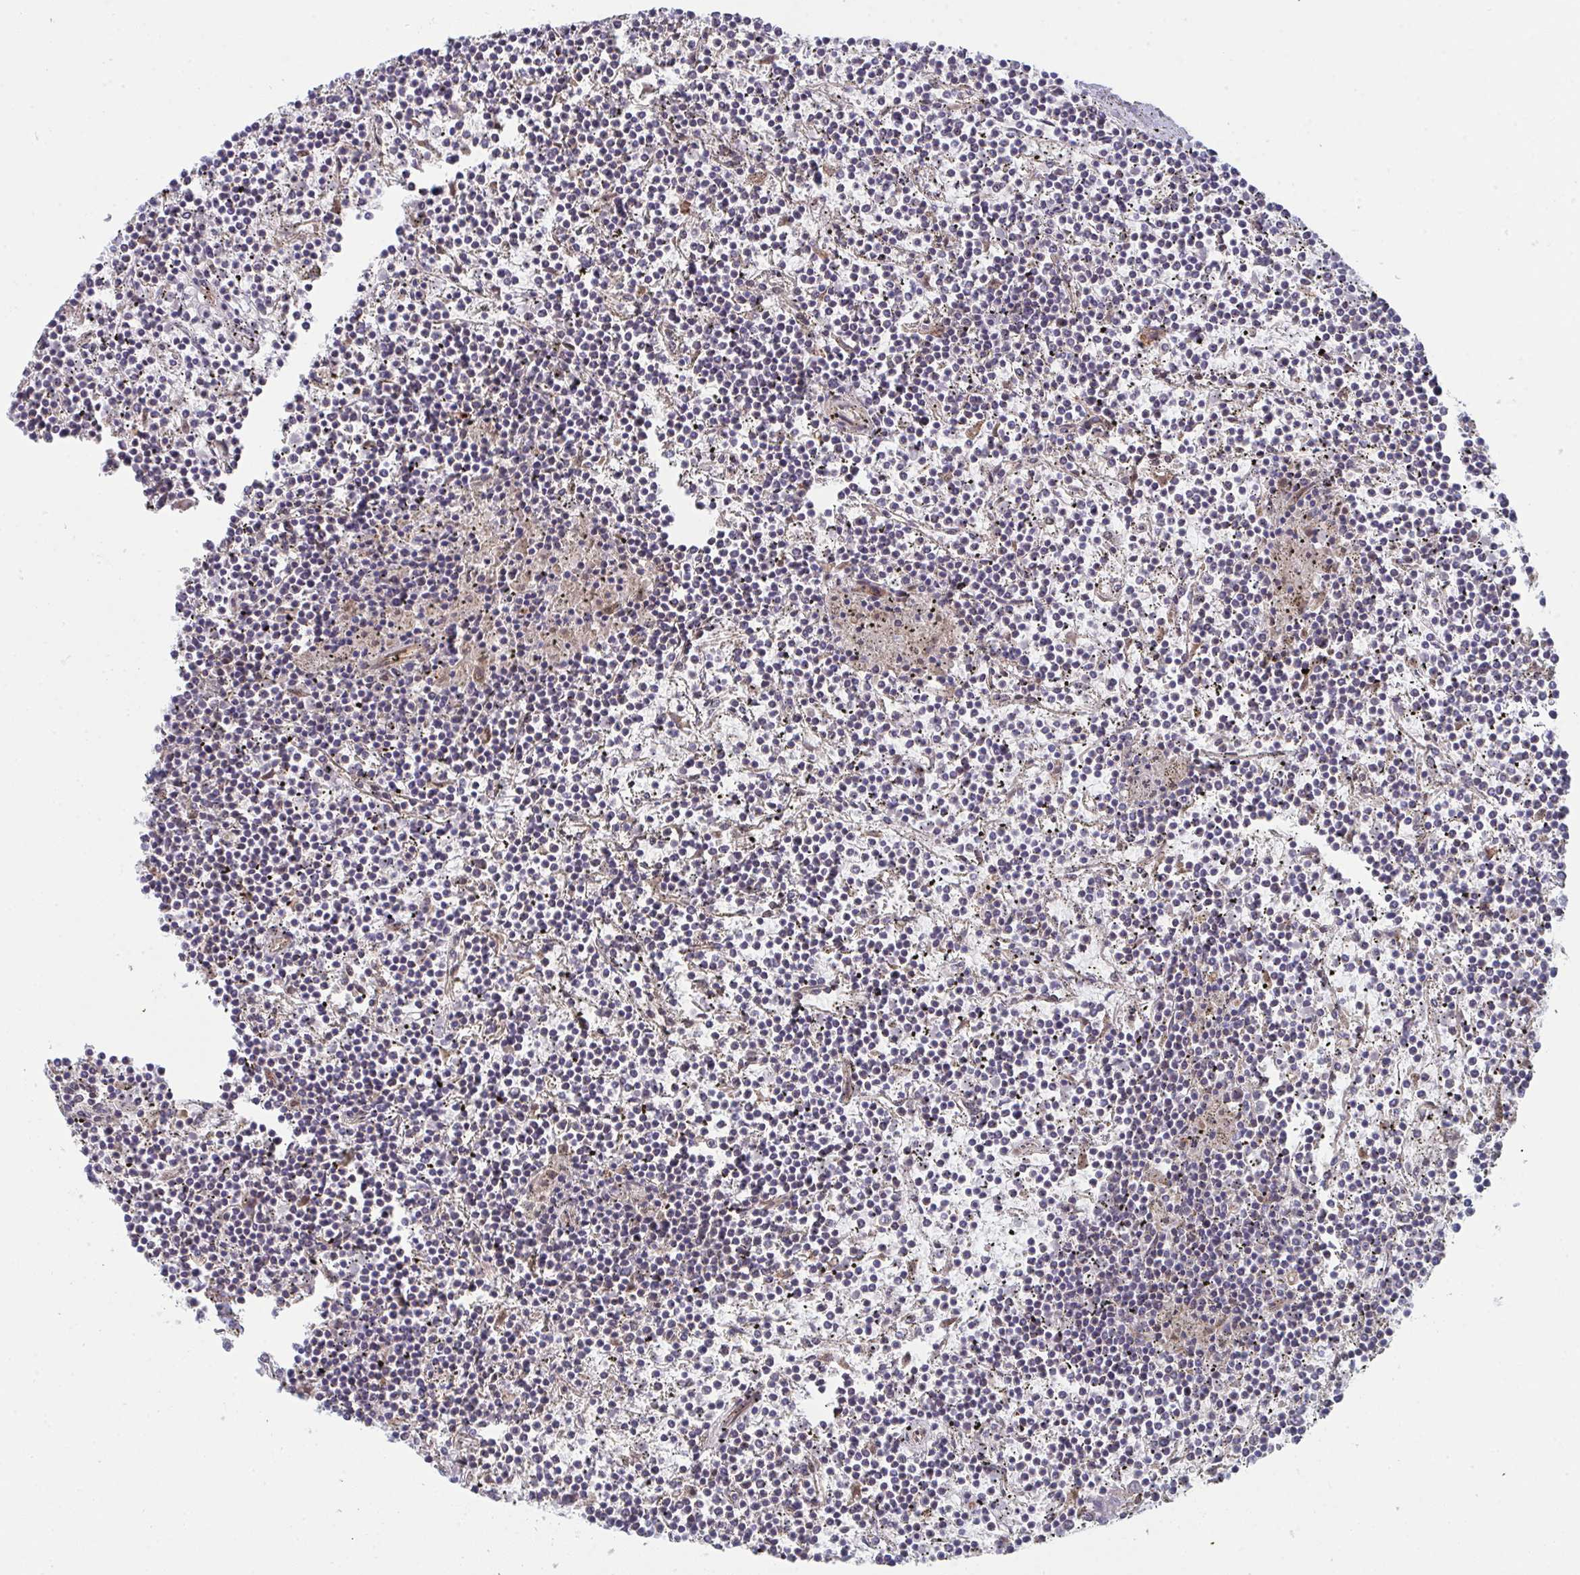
{"staining": {"intensity": "negative", "quantity": "none", "location": "none"}, "tissue": "lymphoma", "cell_type": "Tumor cells", "image_type": "cancer", "snomed": [{"axis": "morphology", "description": "Malignant lymphoma, non-Hodgkin's type, Low grade"}, {"axis": "topography", "description": "Spleen"}], "caption": "DAB immunohistochemical staining of human lymphoma displays no significant expression in tumor cells.", "gene": "VWDE", "patient": {"sex": "female", "age": 19}}